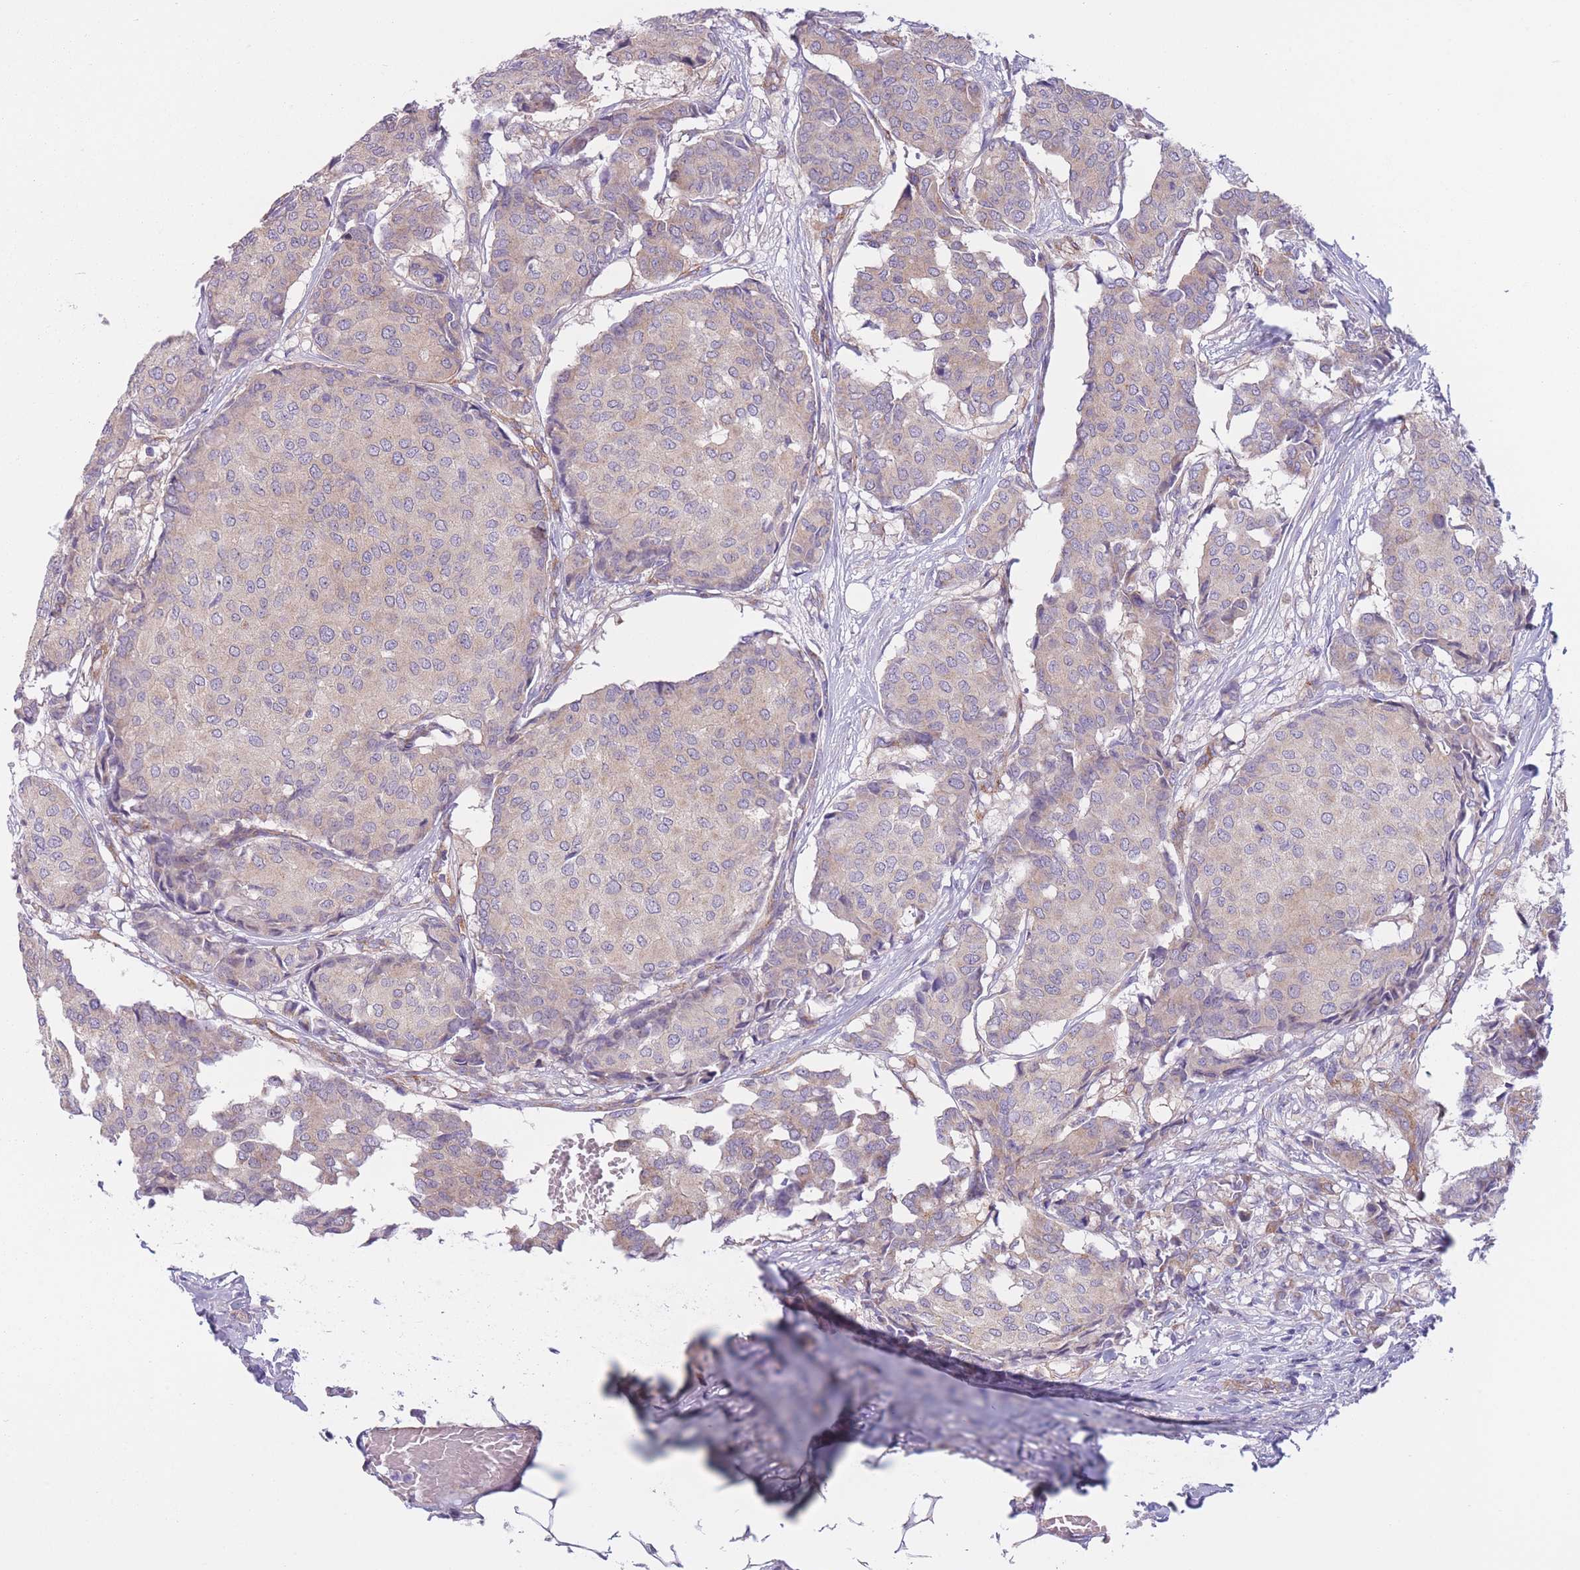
{"staining": {"intensity": "weak", "quantity": "25%-75%", "location": "cytoplasmic/membranous"}, "tissue": "breast cancer", "cell_type": "Tumor cells", "image_type": "cancer", "snomed": [{"axis": "morphology", "description": "Duct carcinoma"}, {"axis": "topography", "description": "Breast"}], "caption": "Breast invasive ductal carcinoma tissue shows weak cytoplasmic/membranous staining in about 25%-75% of tumor cells The staining was performed using DAB (3,3'-diaminobenzidine), with brown indicating positive protein expression. Nuclei are stained blue with hematoxylin.", "gene": "SERPINB3", "patient": {"sex": "female", "age": 75}}